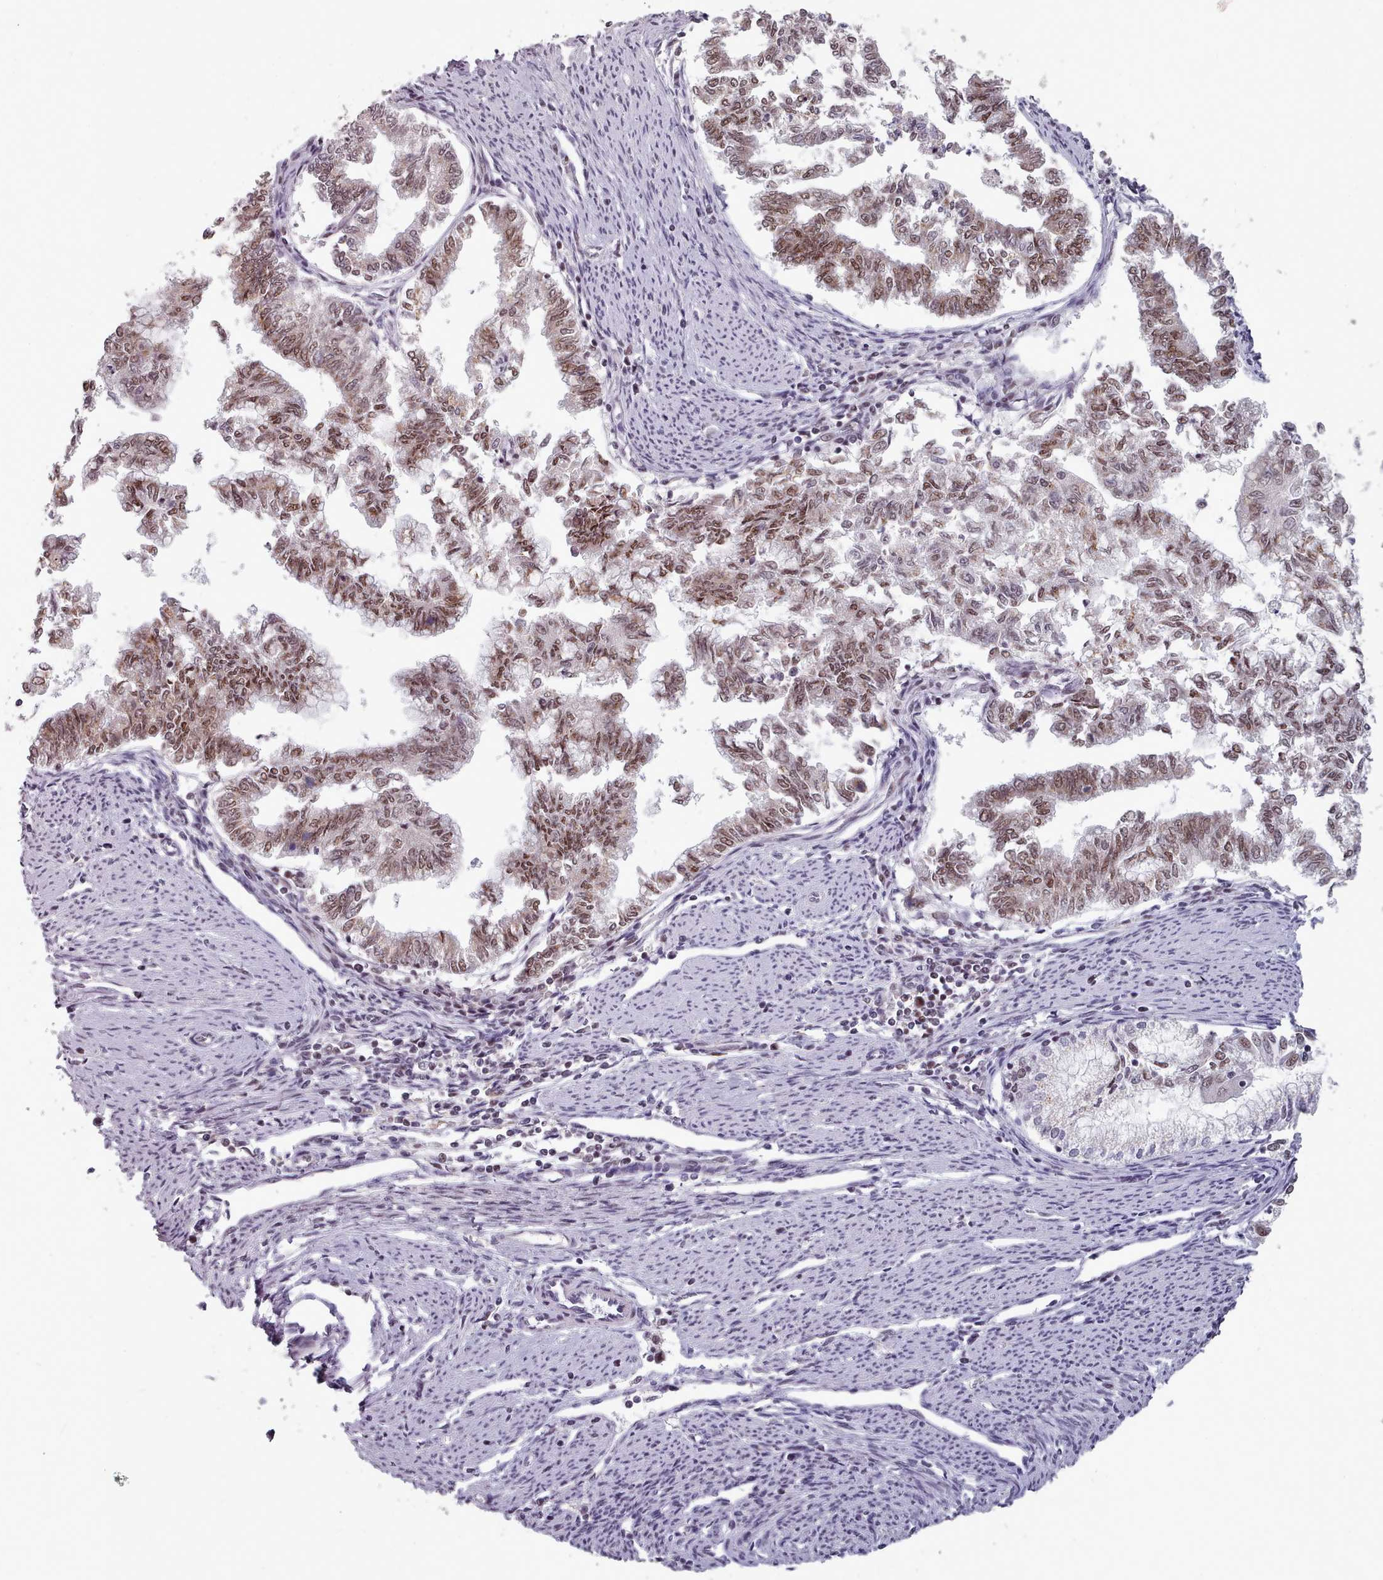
{"staining": {"intensity": "moderate", "quantity": ">75%", "location": "nuclear"}, "tissue": "endometrial cancer", "cell_type": "Tumor cells", "image_type": "cancer", "snomed": [{"axis": "morphology", "description": "Adenocarcinoma, NOS"}, {"axis": "topography", "description": "Endometrium"}], "caption": "Protein analysis of adenocarcinoma (endometrial) tissue exhibits moderate nuclear expression in about >75% of tumor cells.", "gene": "SRSF9", "patient": {"sex": "female", "age": 79}}